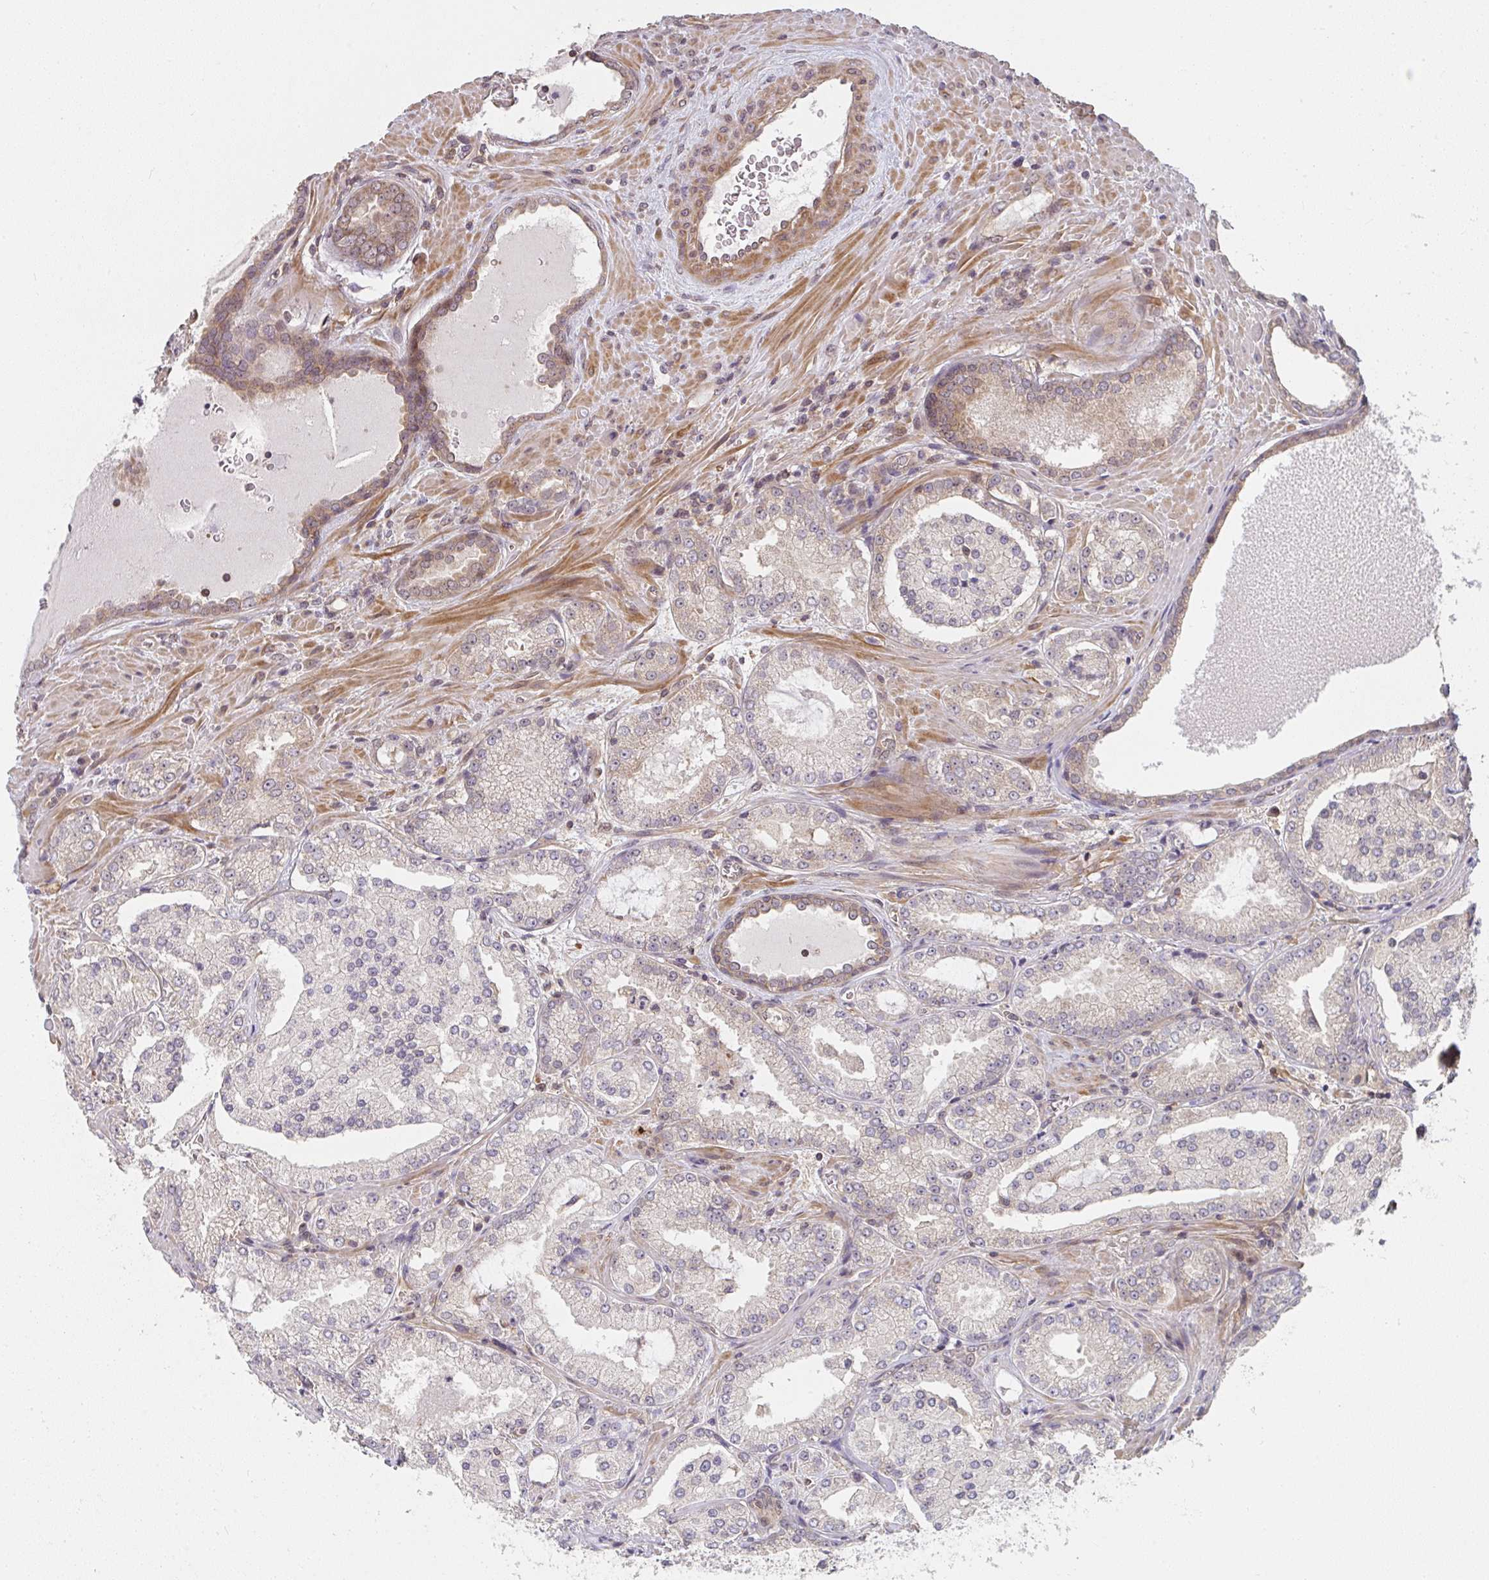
{"staining": {"intensity": "weak", "quantity": "<25%", "location": "cytoplasmic/membranous"}, "tissue": "prostate cancer", "cell_type": "Tumor cells", "image_type": "cancer", "snomed": [{"axis": "morphology", "description": "Adenocarcinoma, High grade"}, {"axis": "topography", "description": "Prostate"}], "caption": "Tumor cells show no significant protein staining in prostate cancer (adenocarcinoma (high-grade)).", "gene": "RANGRF", "patient": {"sex": "male", "age": 73}}